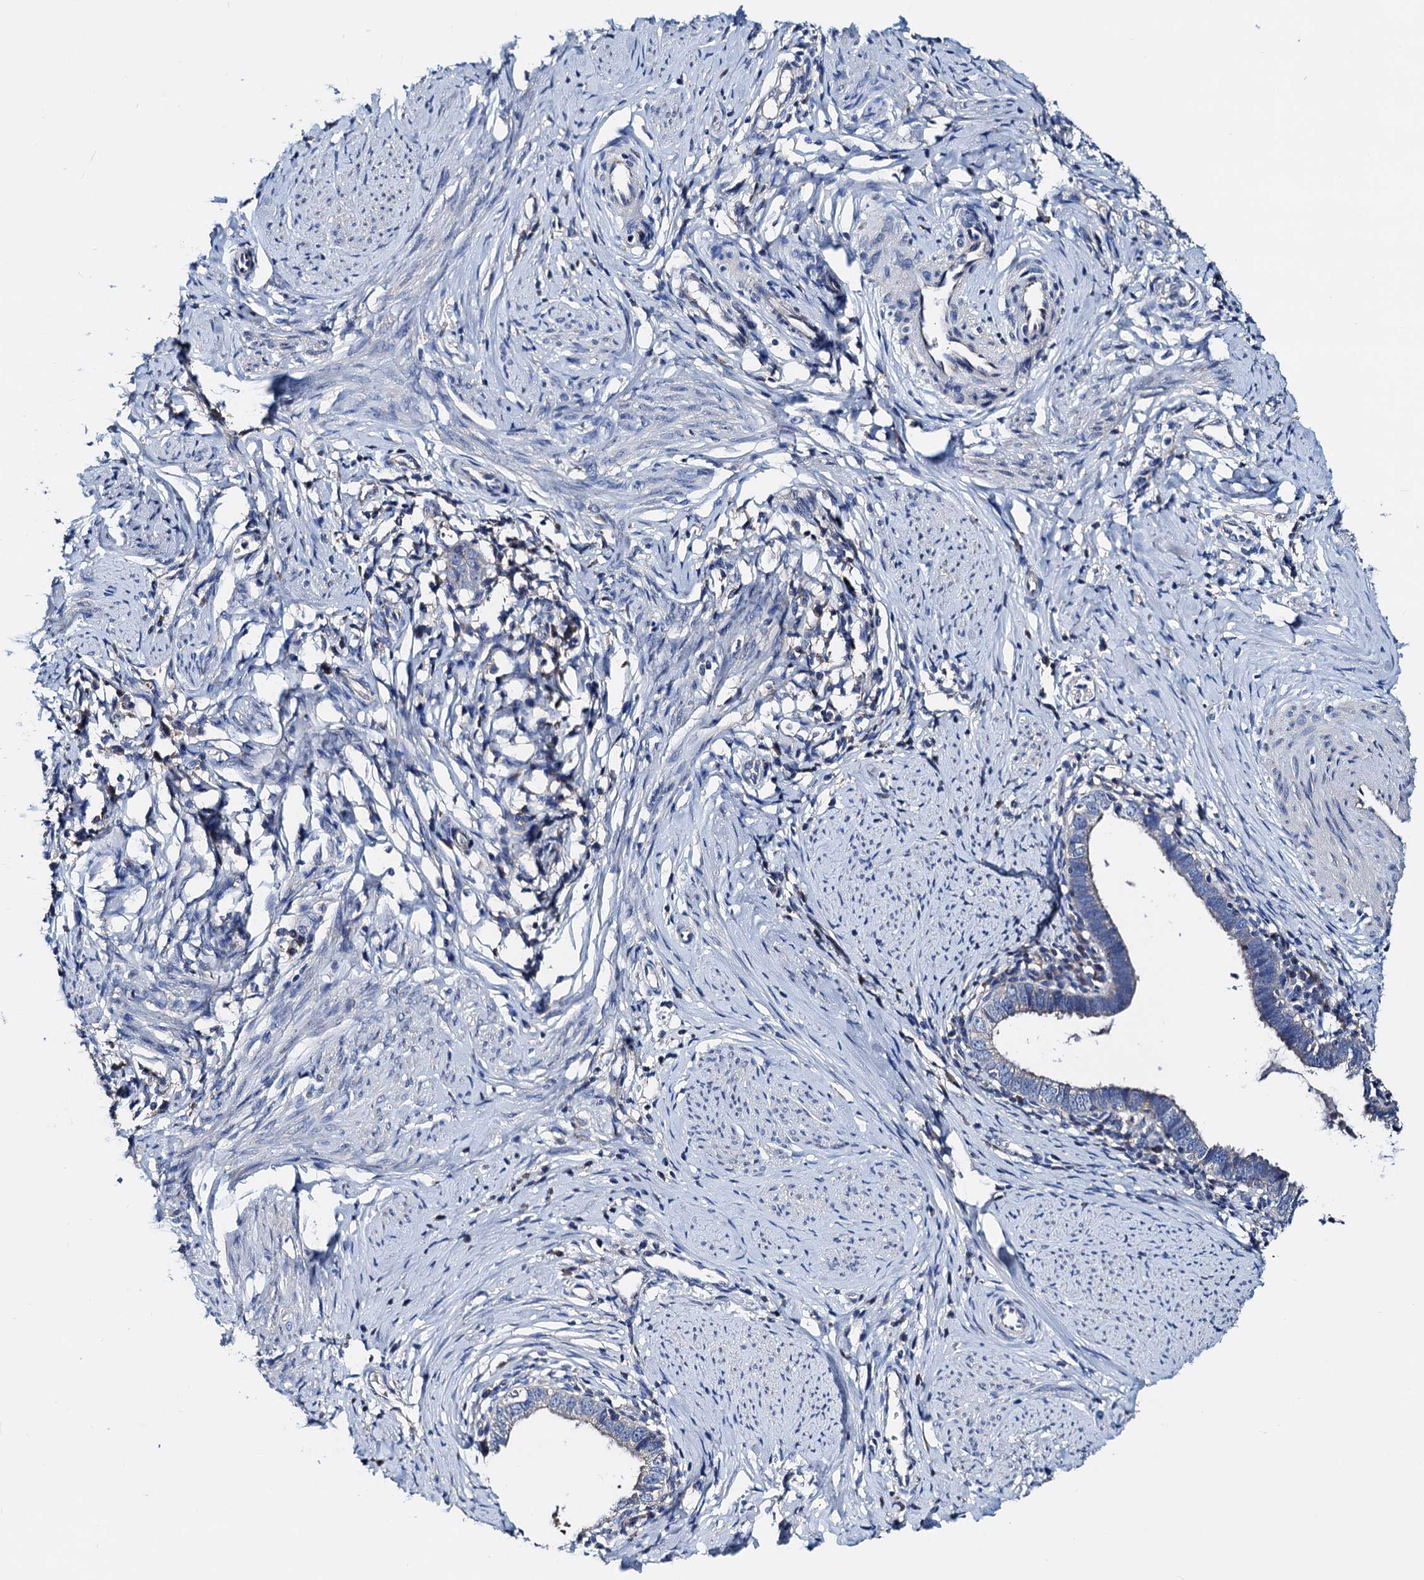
{"staining": {"intensity": "negative", "quantity": "none", "location": "none"}, "tissue": "cervical cancer", "cell_type": "Tumor cells", "image_type": "cancer", "snomed": [{"axis": "morphology", "description": "Adenocarcinoma, NOS"}, {"axis": "topography", "description": "Cervix"}], "caption": "Tumor cells are negative for brown protein staining in cervical cancer (adenocarcinoma). (DAB IHC visualized using brightfield microscopy, high magnification).", "gene": "GCOM1", "patient": {"sex": "female", "age": 36}}